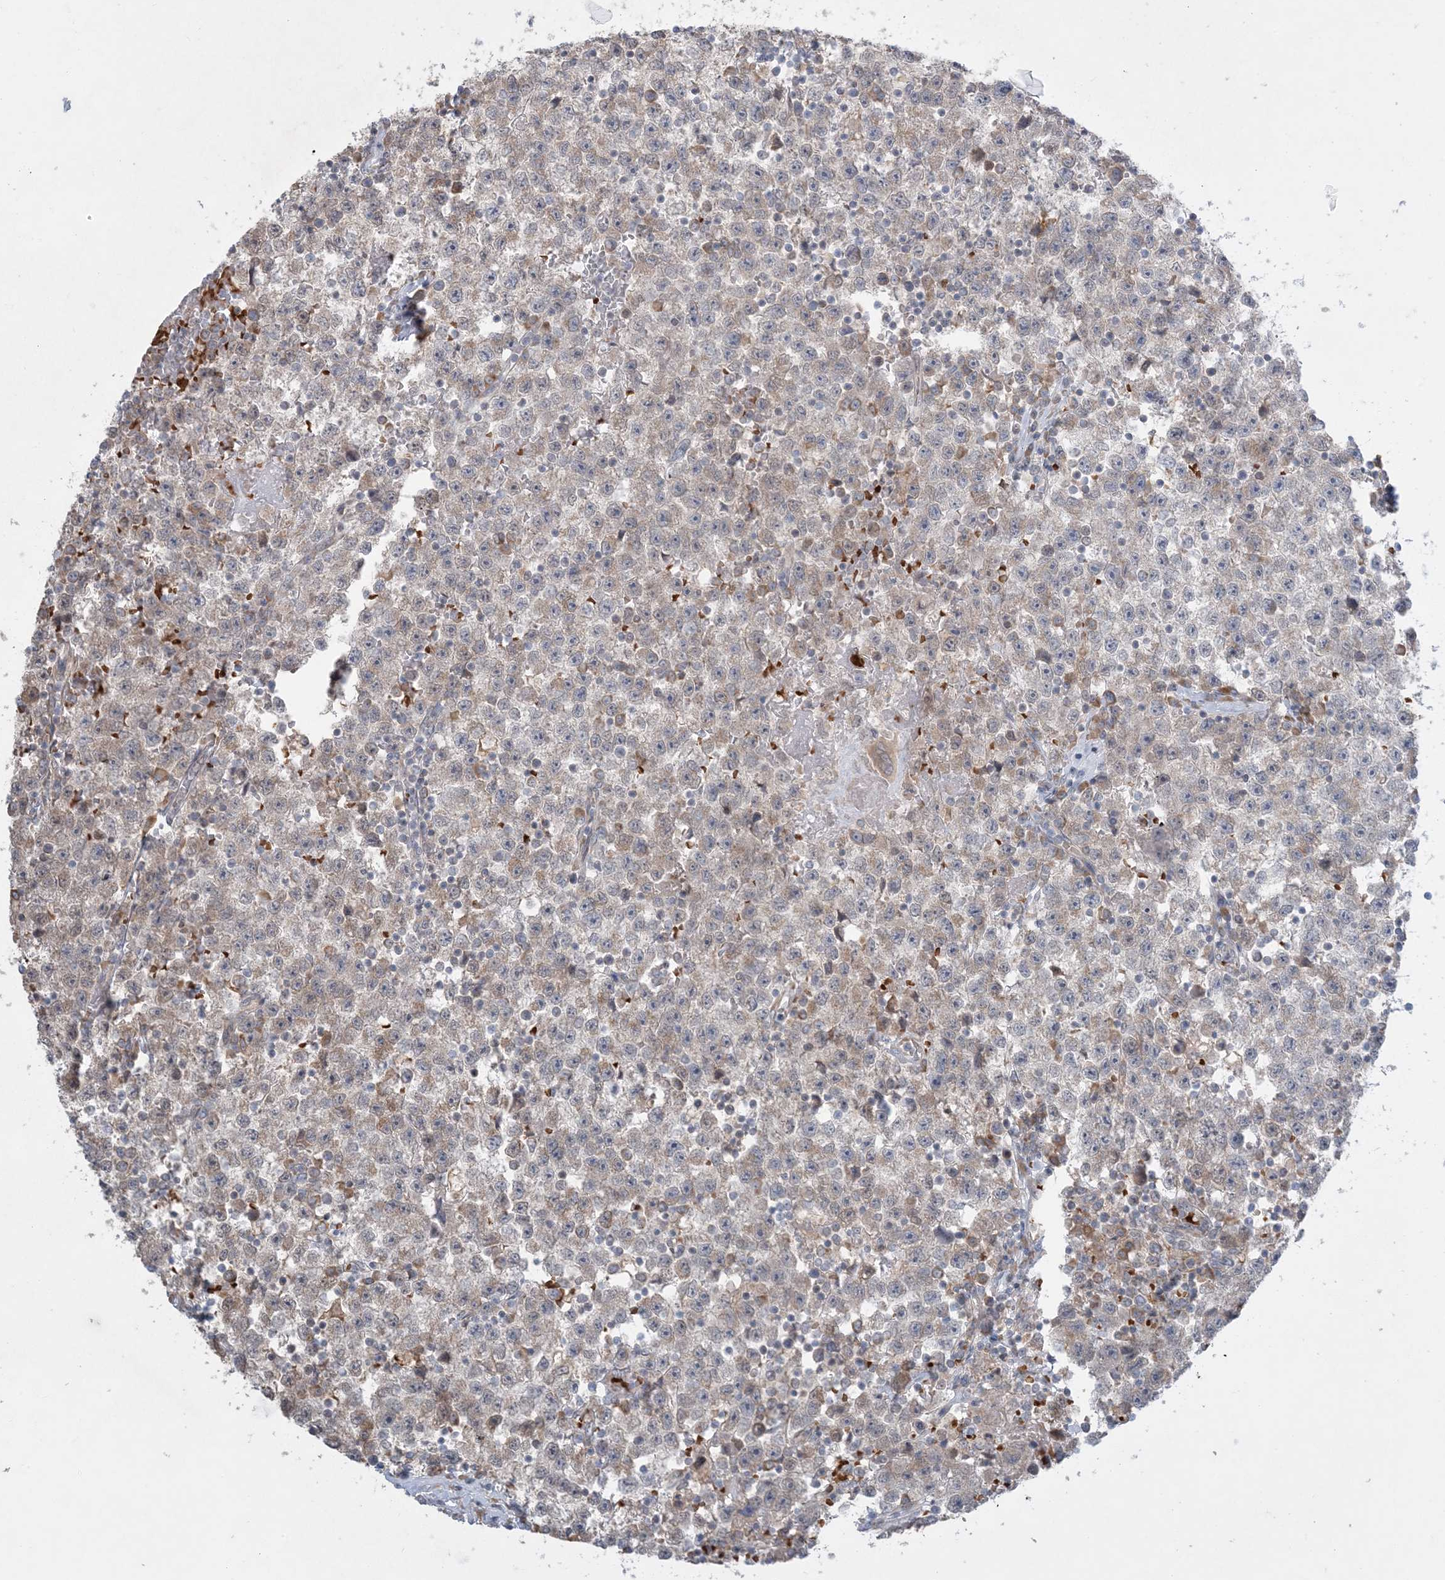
{"staining": {"intensity": "weak", "quantity": "25%-75%", "location": "cytoplasmic/membranous"}, "tissue": "testis cancer", "cell_type": "Tumor cells", "image_type": "cancer", "snomed": [{"axis": "morphology", "description": "Seminoma, NOS"}, {"axis": "topography", "description": "Testis"}], "caption": "This micrograph shows testis cancer (seminoma) stained with IHC to label a protein in brown. The cytoplasmic/membranous of tumor cells show weak positivity for the protein. Nuclei are counter-stained blue.", "gene": "MMGT1", "patient": {"sex": "male", "age": 22}}